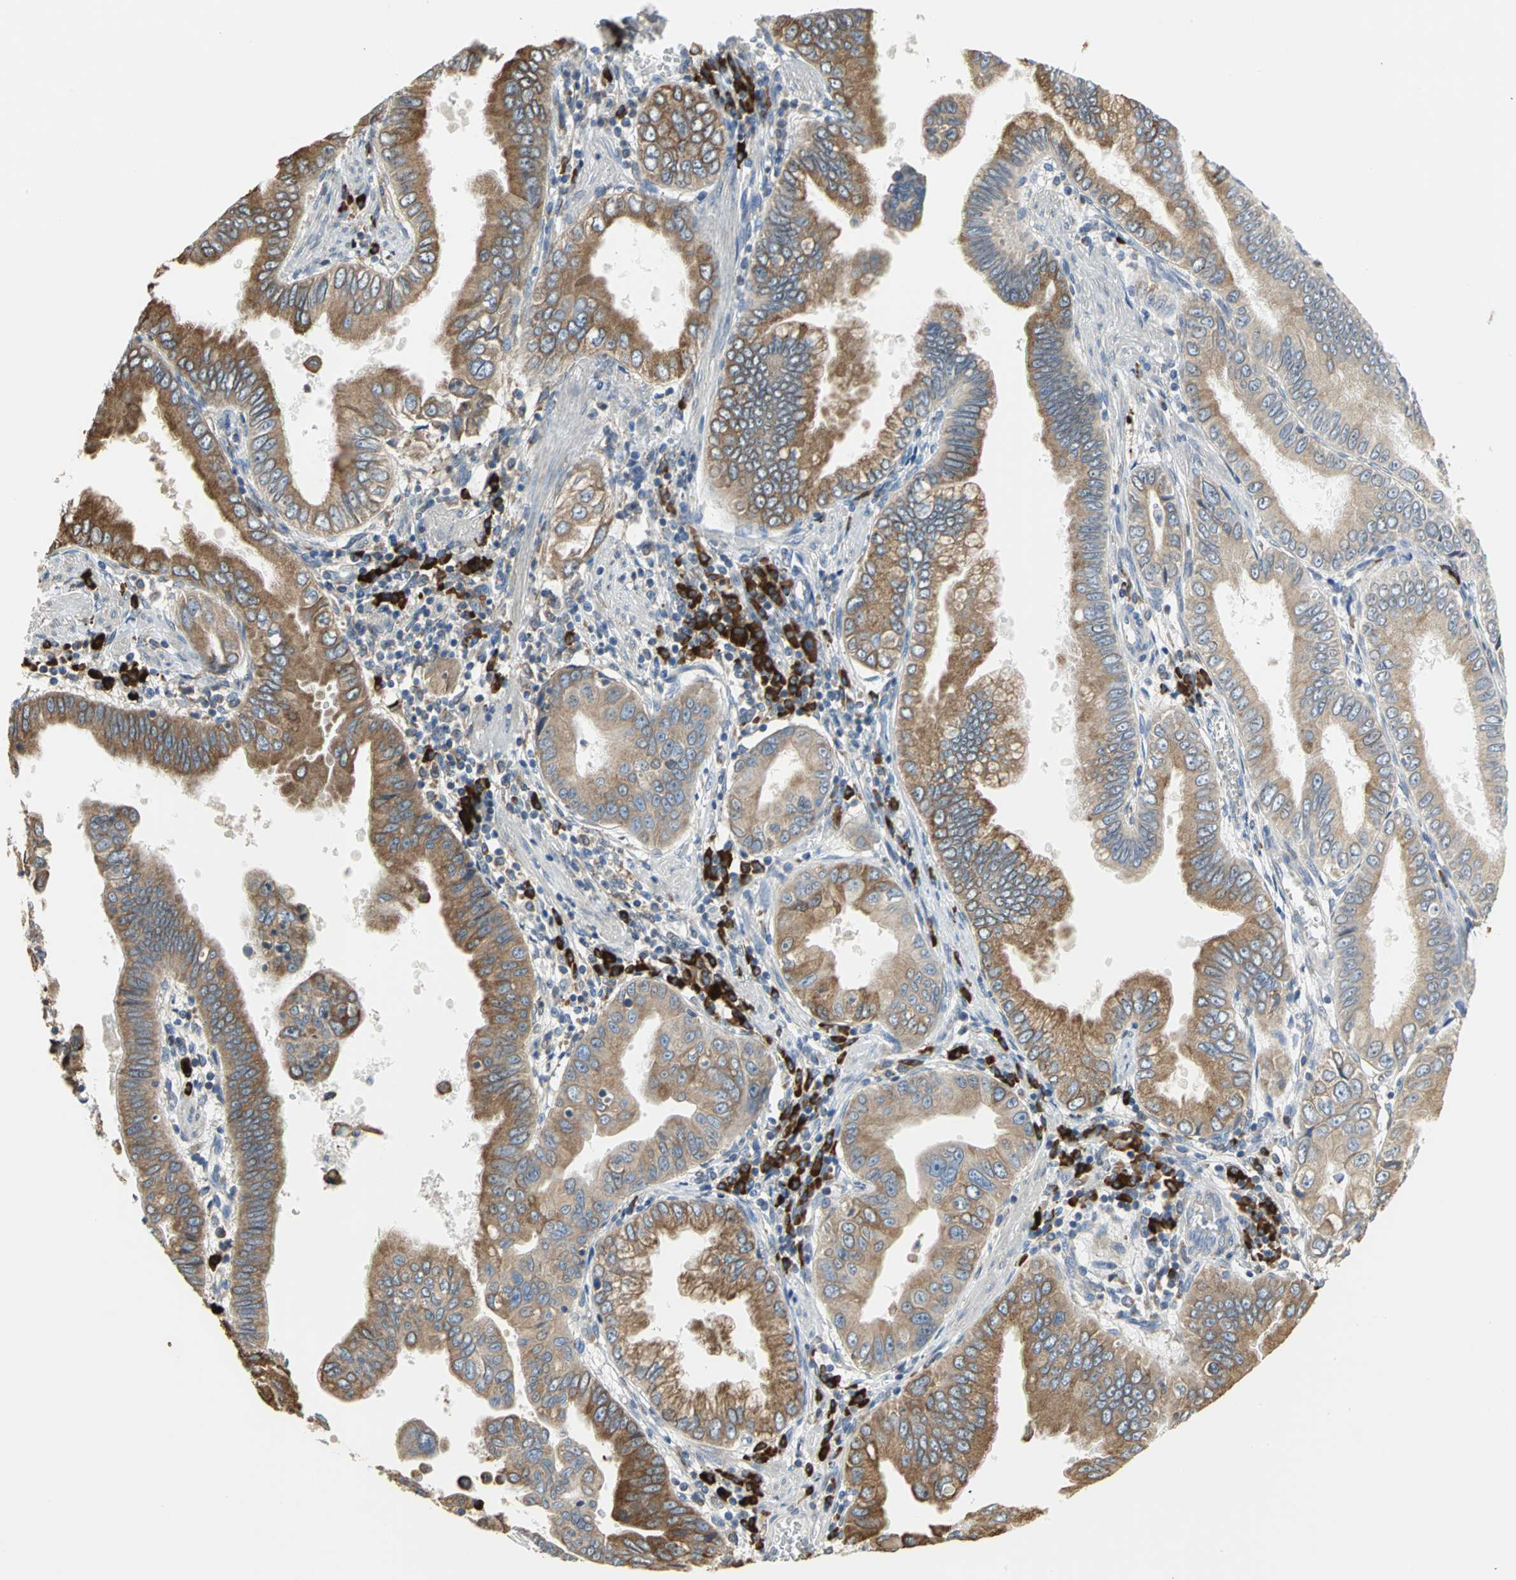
{"staining": {"intensity": "strong", "quantity": ">75%", "location": "cytoplasmic/membranous"}, "tissue": "pancreatic cancer", "cell_type": "Tumor cells", "image_type": "cancer", "snomed": [{"axis": "morphology", "description": "Normal tissue, NOS"}, {"axis": "topography", "description": "Lymph node"}], "caption": "Human pancreatic cancer stained with a protein marker displays strong staining in tumor cells.", "gene": "SDF2L1", "patient": {"sex": "male", "age": 50}}